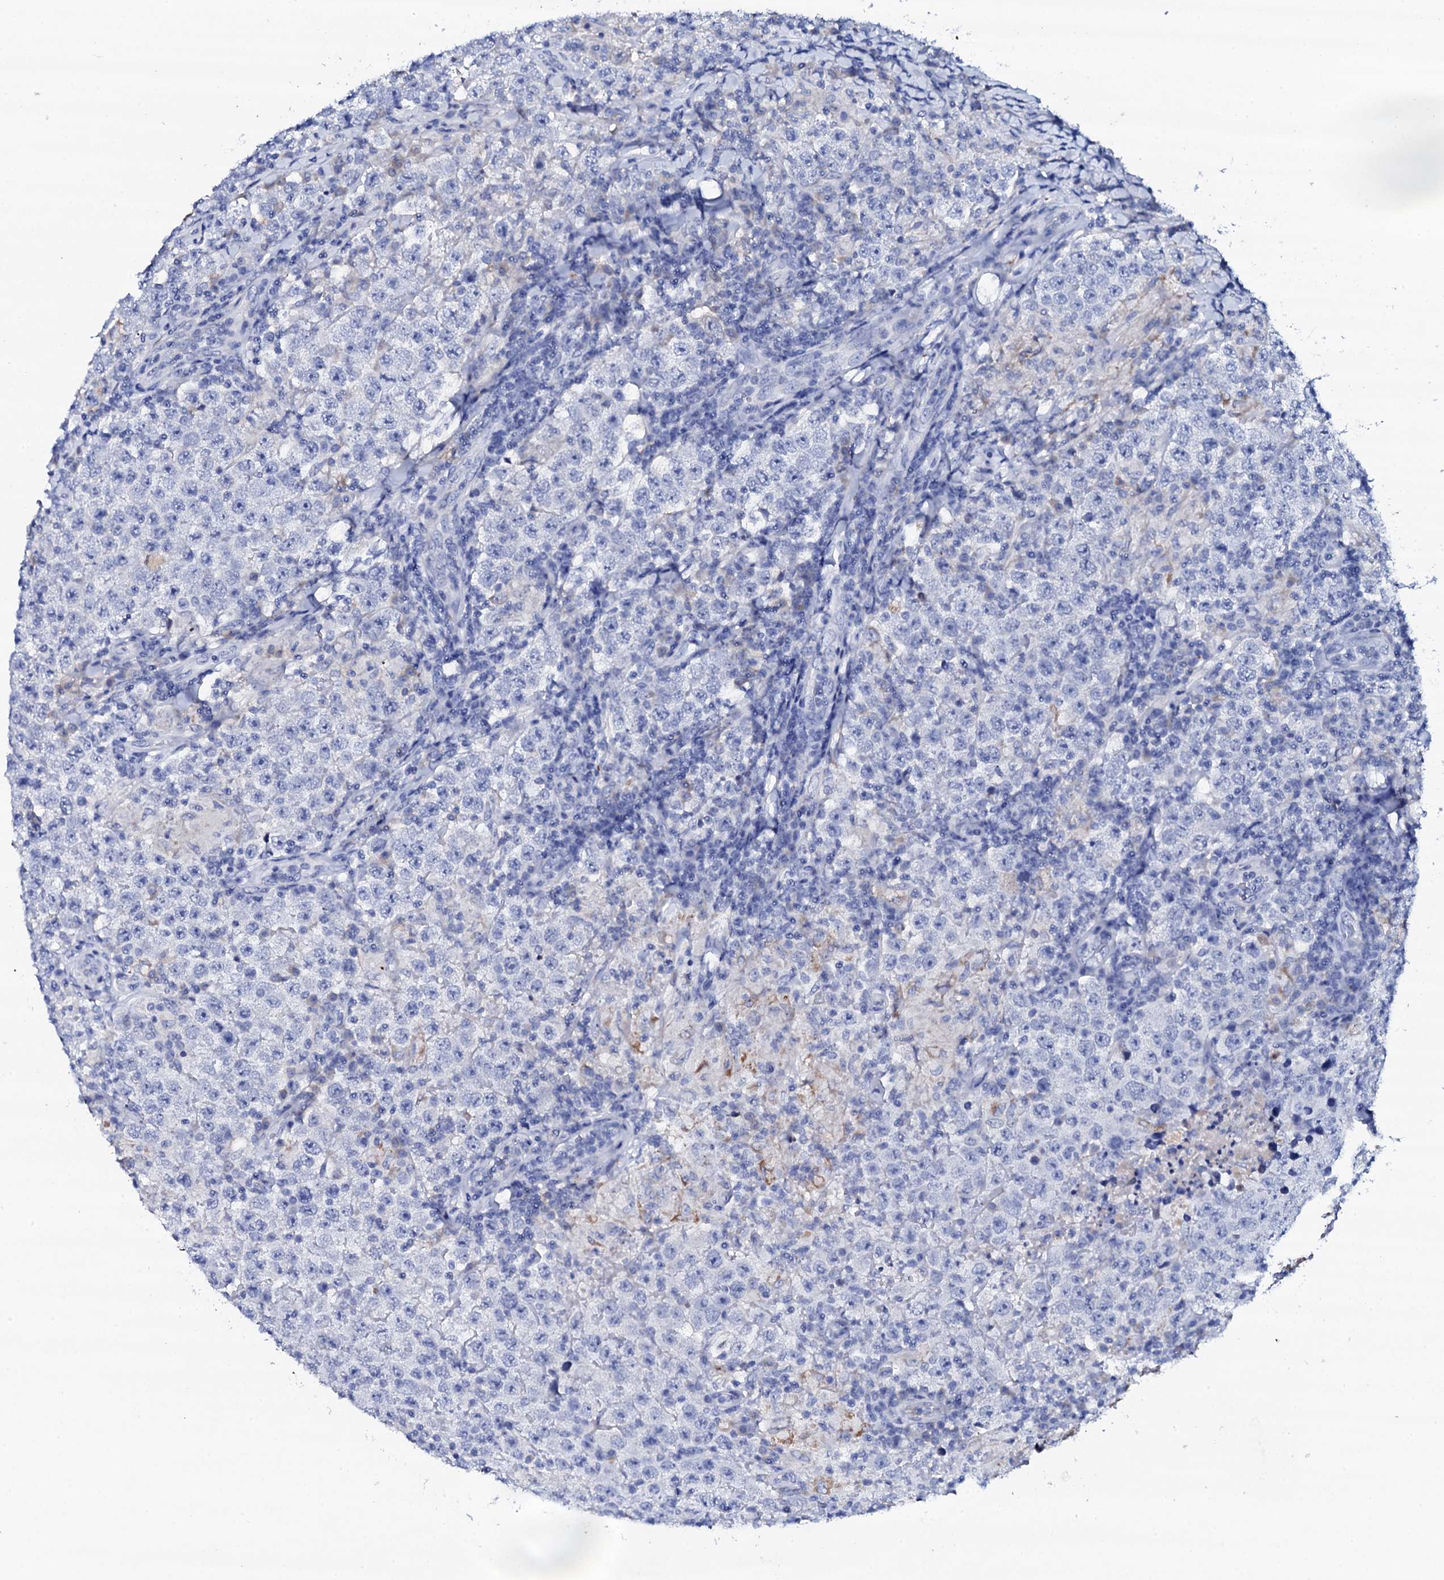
{"staining": {"intensity": "negative", "quantity": "none", "location": "none"}, "tissue": "testis cancer", "cell_type": "Tumor cells", "image_type": "cancer", "snomed": [{"axis": "morphology", "description": "Normal tissue, NOS"}, {"axis": "morphology", "description": "Urothelial carcinoma, High grade"}, {"axis": "morphology", "description": "Seminoma, NOS"}, {"axis": "morphology", "description": "Carcinoma, Embryonal, NOS"}, {"axis": "topography", "description": "Urinary bladder"}, {"axis": "topography", "description": "Testis"}], "caption": "Tumor cells are negative for protein expression in human testis seminoma.", "gene": "FBXL16", "patient": {"sex": "male", "age": 41}}